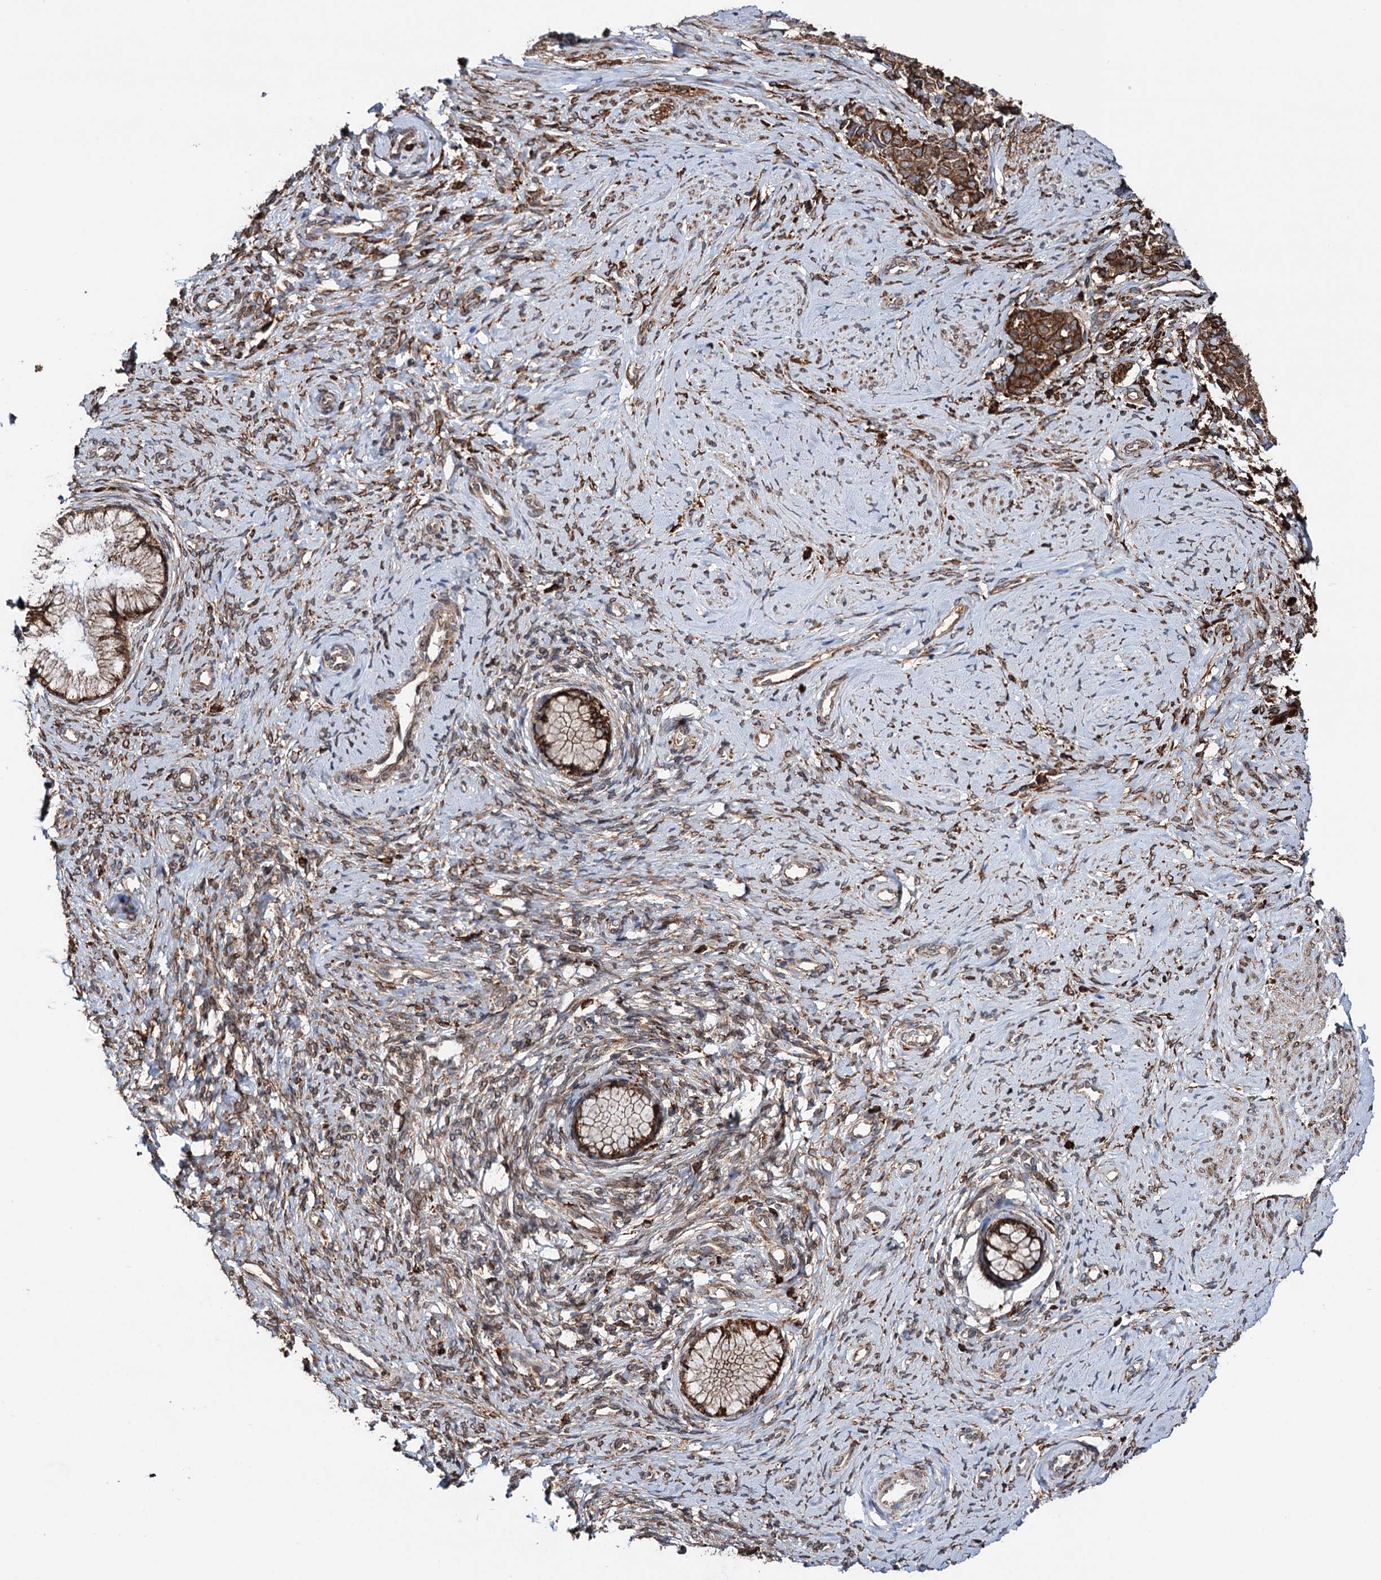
{"staining": {"intensity": "strong", "quantity": ">75%", "location": "cytoplasmic/membranous"}, "tissue": "cervical cancer", "cell_type": "Tumor cells", "image_type": "cancer", "snomed": [{"axis": "morphology", "description": "Squamous cell carcinoma, NOS"}, {"axis": "topography", "description": "Cervix"}], "caption": "This is a micrograph of IHC staining of squamous cell carcinoma (cervical), which shows strong staining in the cytoplasmic/membranous of tumor cells.", "gene": "ERP29", "patient": {"sex": "female", "age": 63}}